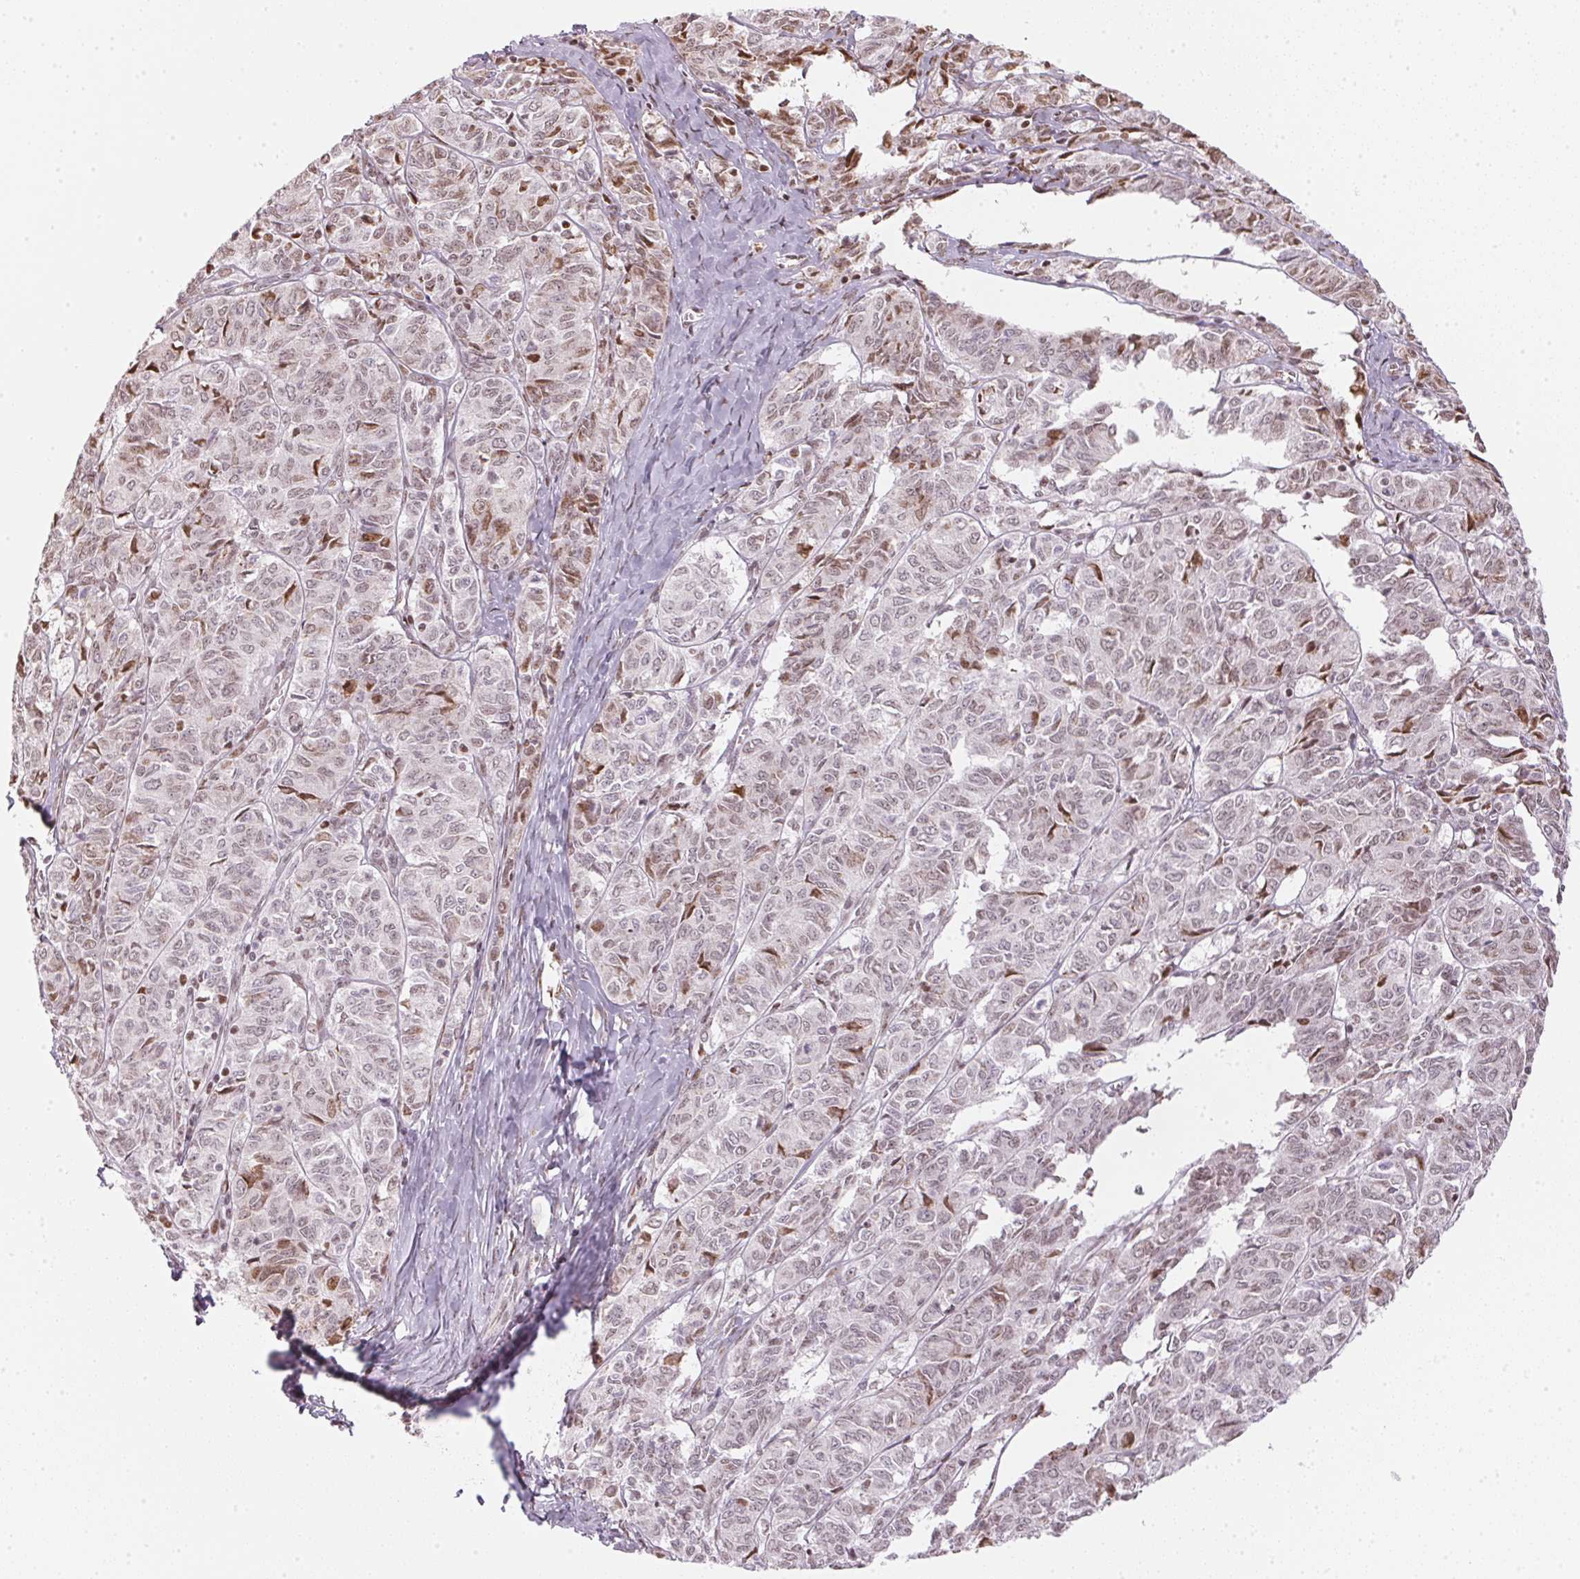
{"staining": {"intensity": "weak", "quantity": "<25%", "location": "nuclear"}, "tissue": "ovarian cancer", "cell_type": "Tumor cells", "image_type": "cancer", "snomed": [{"axis": "morphology", "description": "Carcinoma, endometroid"}, {"axis": "topography", "description": "Ovary"}], "caption": "The photomicrograph displays no staining of tumor cells in ovarian endometroid carcinoma. (Immunohistochemistry (ihc), brightfield microscopy, high magnification).", "gene": "KAT6A", "patient": {"sex": "female", "age": 80}}